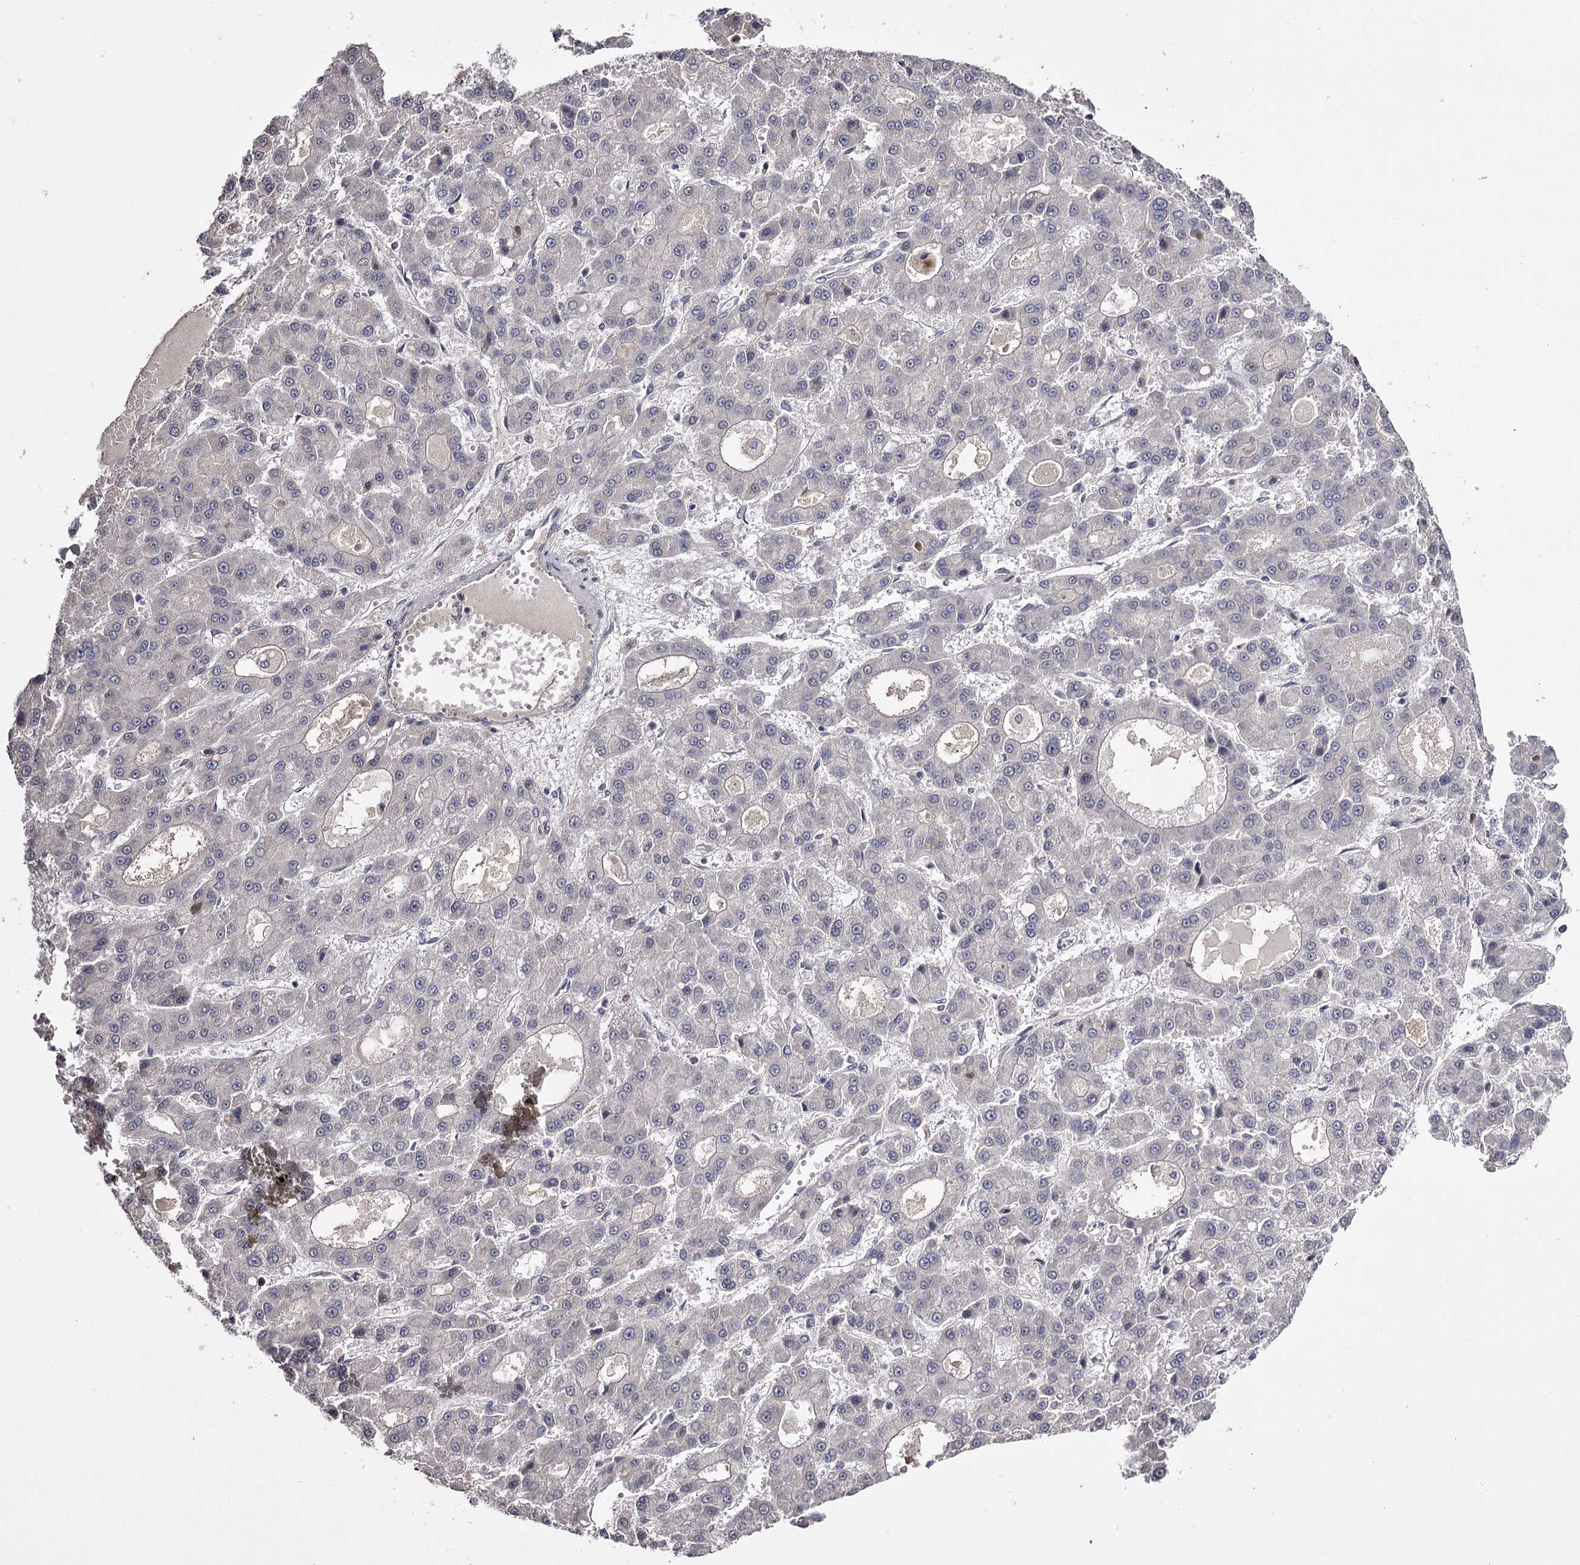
{"staining": {"intensity": "negative", "quantity": "none", "location": "none"}, "tissue": "liver cancer", "cell_type": "Tumor cells", "image_type": "cancer", "snomed": [{"axis": "morphology", "description": "Carcinoma, Hepatocellular, NOS"}, {"axis": "topography", "description": "Liver"}], "caption": "Tumor cells are negative for brown protein staining in liver hepatocellular carcinoma.", "gene": "PRM2", "patient": {"sex": "male", "age": 70}}